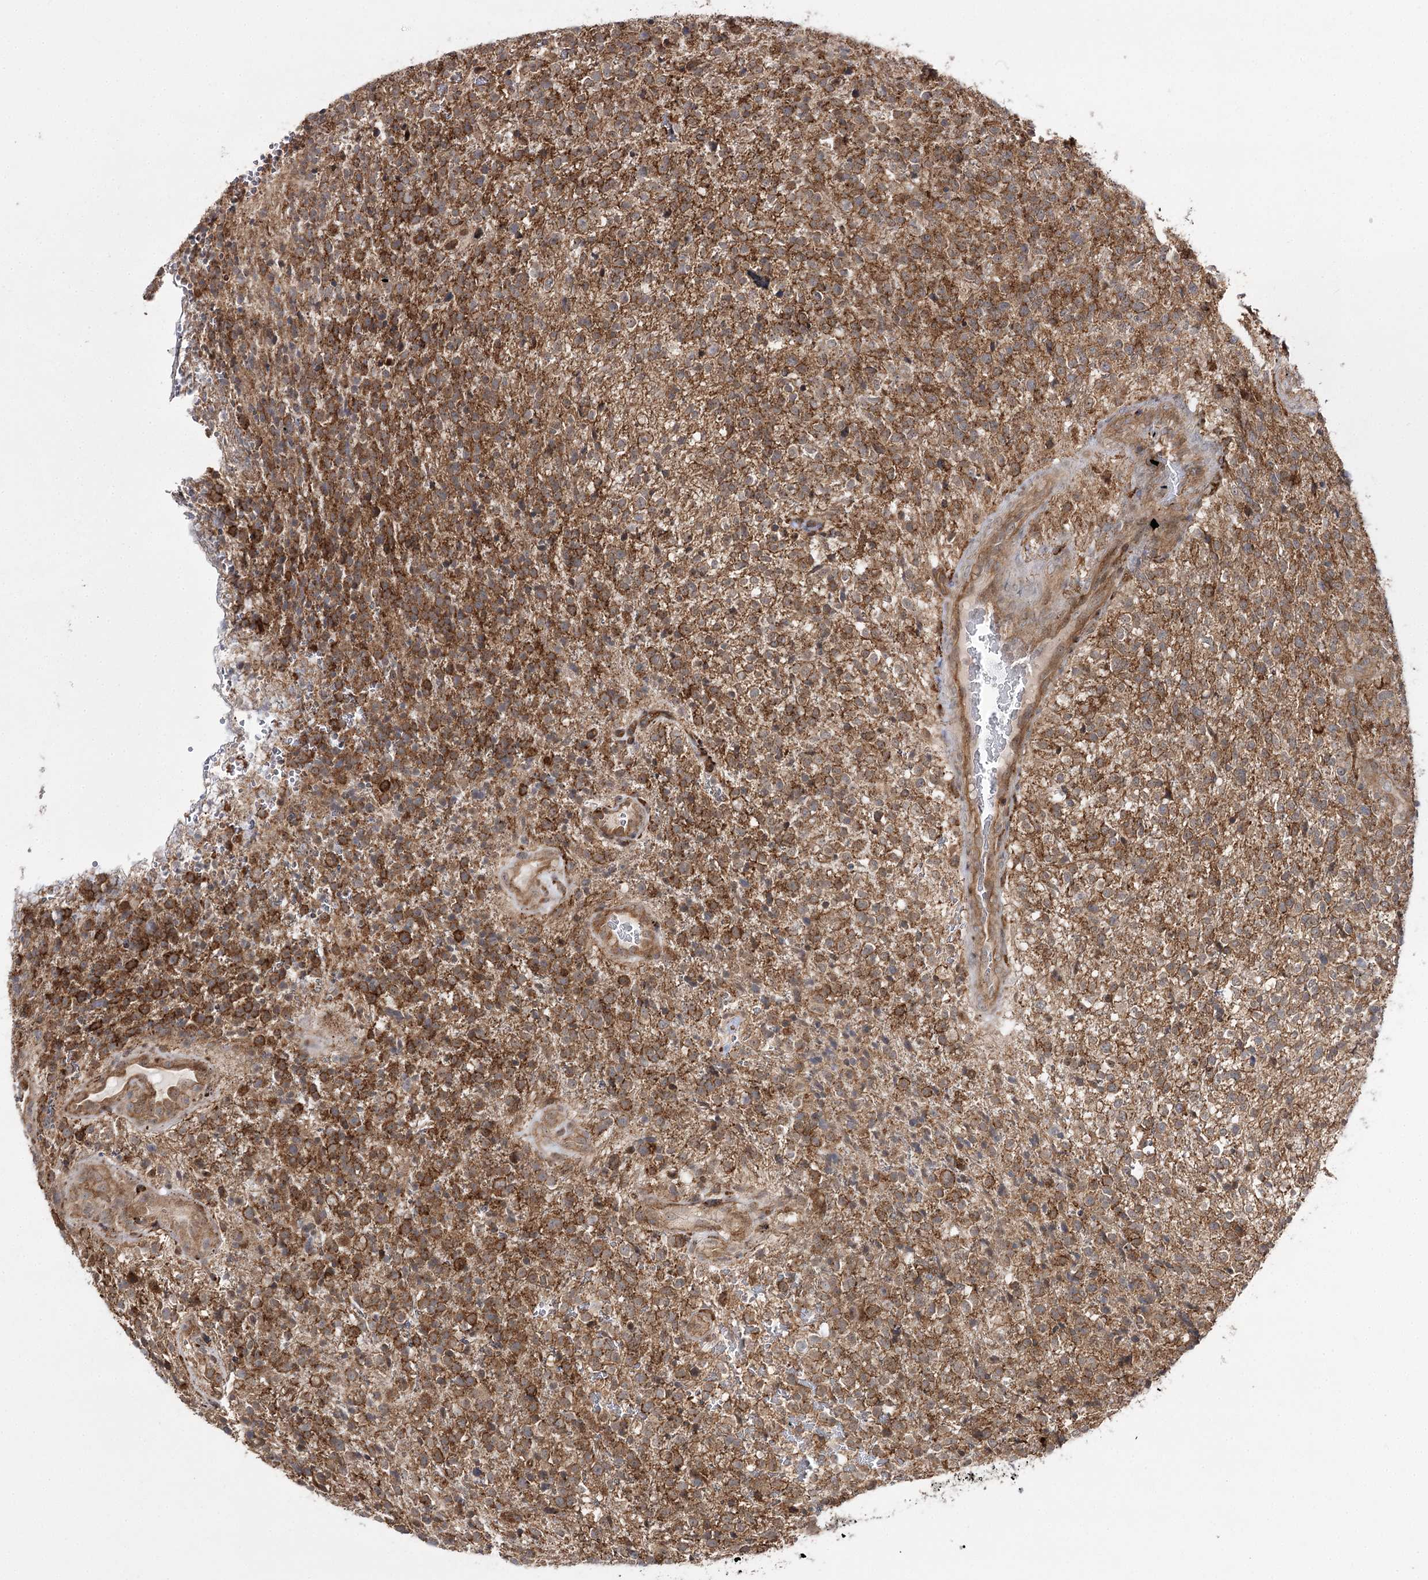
{"staining": {"intensity": "moderate", "quantity": ">75%", "location": "cytoplasmic/membranous"}, "tissue": "glioma", "cell_type": "Tumor cells", "image_type": "cancer", "snomed": [{"axis": "morphology", "description": "Glioma, malignant, High grade"}, {"axis": "topography", "description": "Brain"}], "caption": "IHC (DAB) staining of malignant high-grade glioma exhibits moderate cytoplasmic/membranous protein expression in approximately >75% of tumor cells. The staining is performed using DAB (3,3'-diaminobenzidine) brown chromogen to label protein expression. The nuclei are counter-stained blue using hematoxylin.", "gene": "FANCL", "patient": {"sex": "male", "age": 56}}